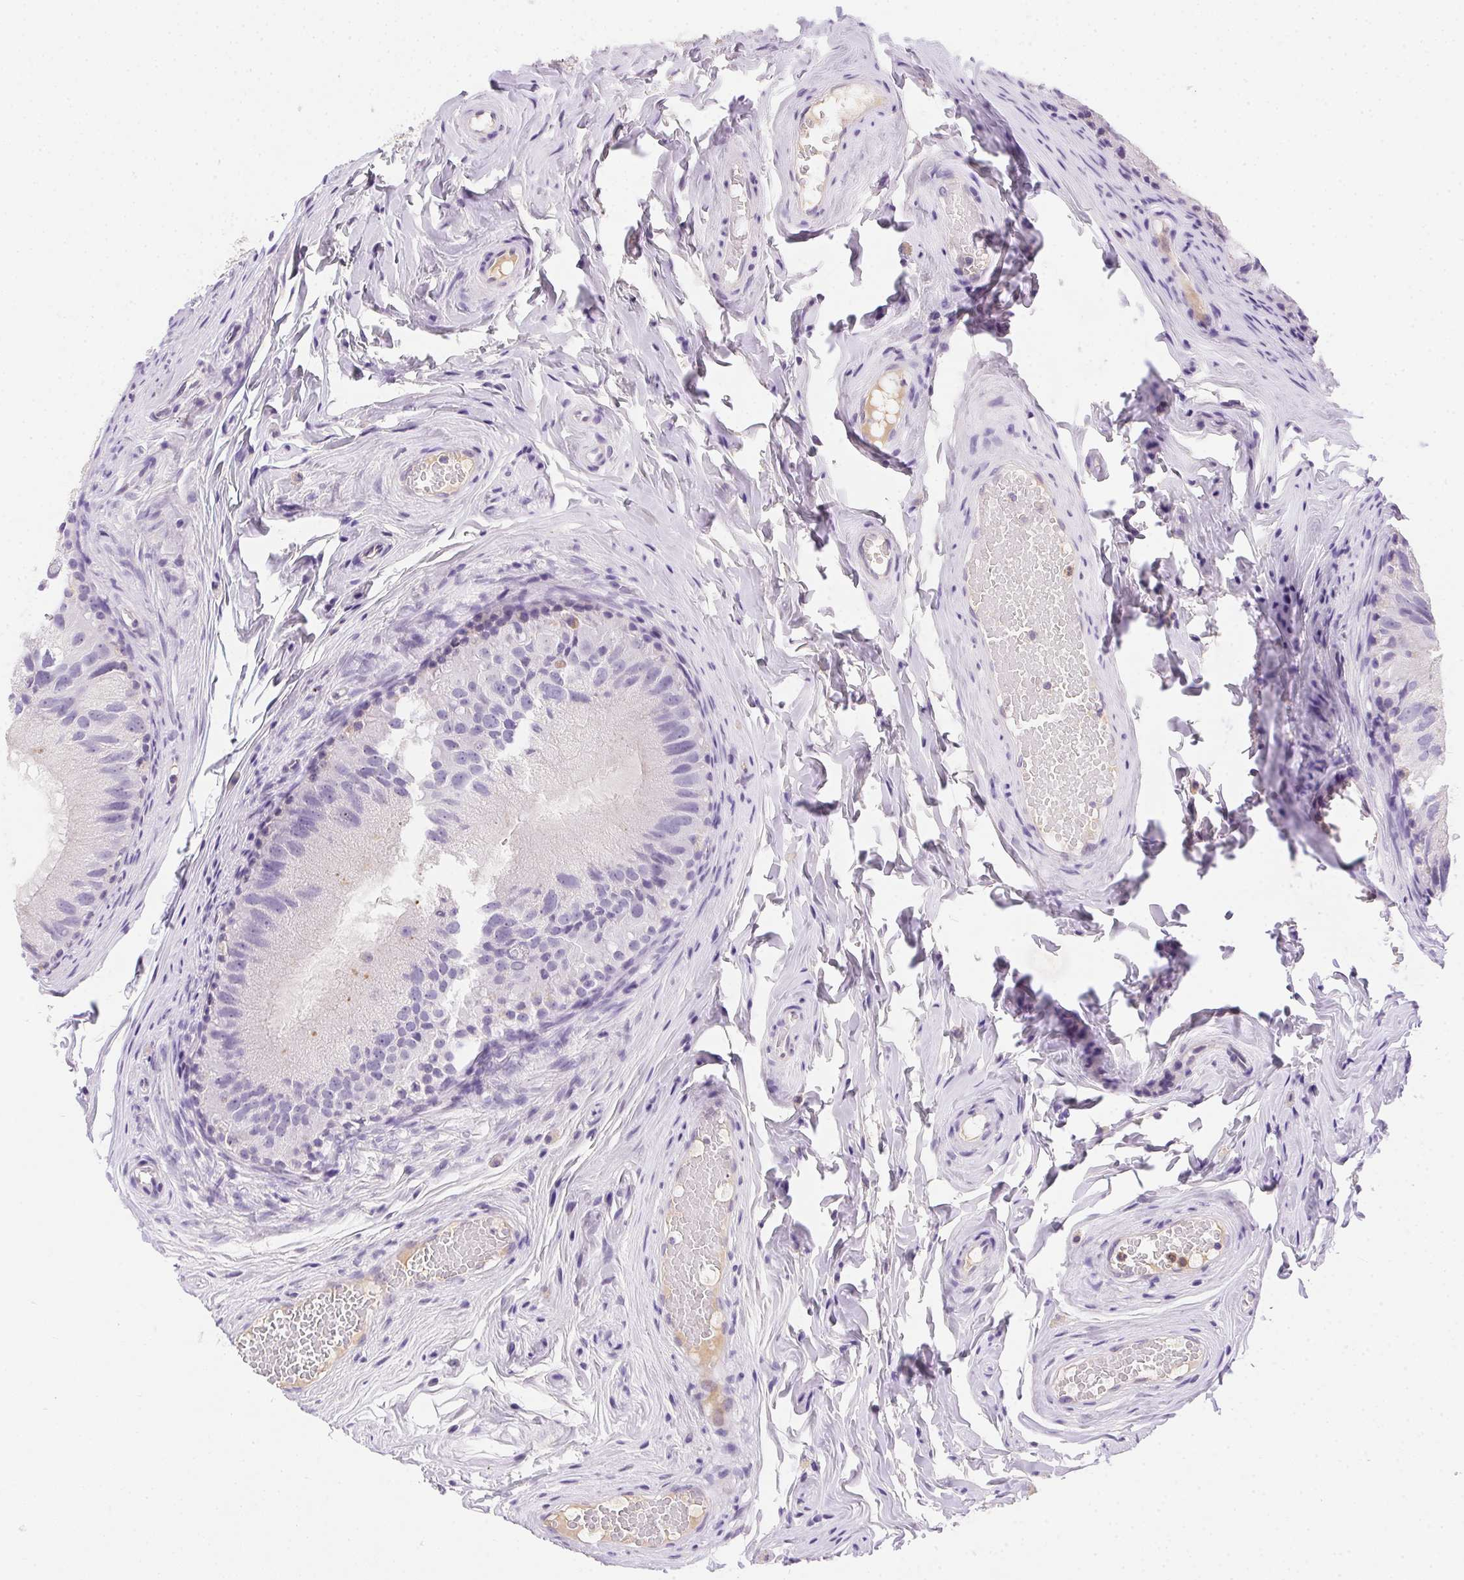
{"staining": {"intensity": "negative", "quantity": "none", "location": "none"}, "tissue": "epididymis", "cell_type": "Glandular cells", "image_type": "normal", "snomed": [{"axis": "morphology", "description": "Normal tissue, NOS"}, {"axis": "topography", "description": "Epididymis"}], "caption": "The micrograph exhibits no significant expression in glandular cells of epididymis. (Stains: DAB (3,3'-diaminobenzidine) IHC with hematoxylin counter stain, Microscopy: brightfield microscopy at high magnification).", "gene": "SSTR4", "patient": {"sex": "male", "age": 45}}